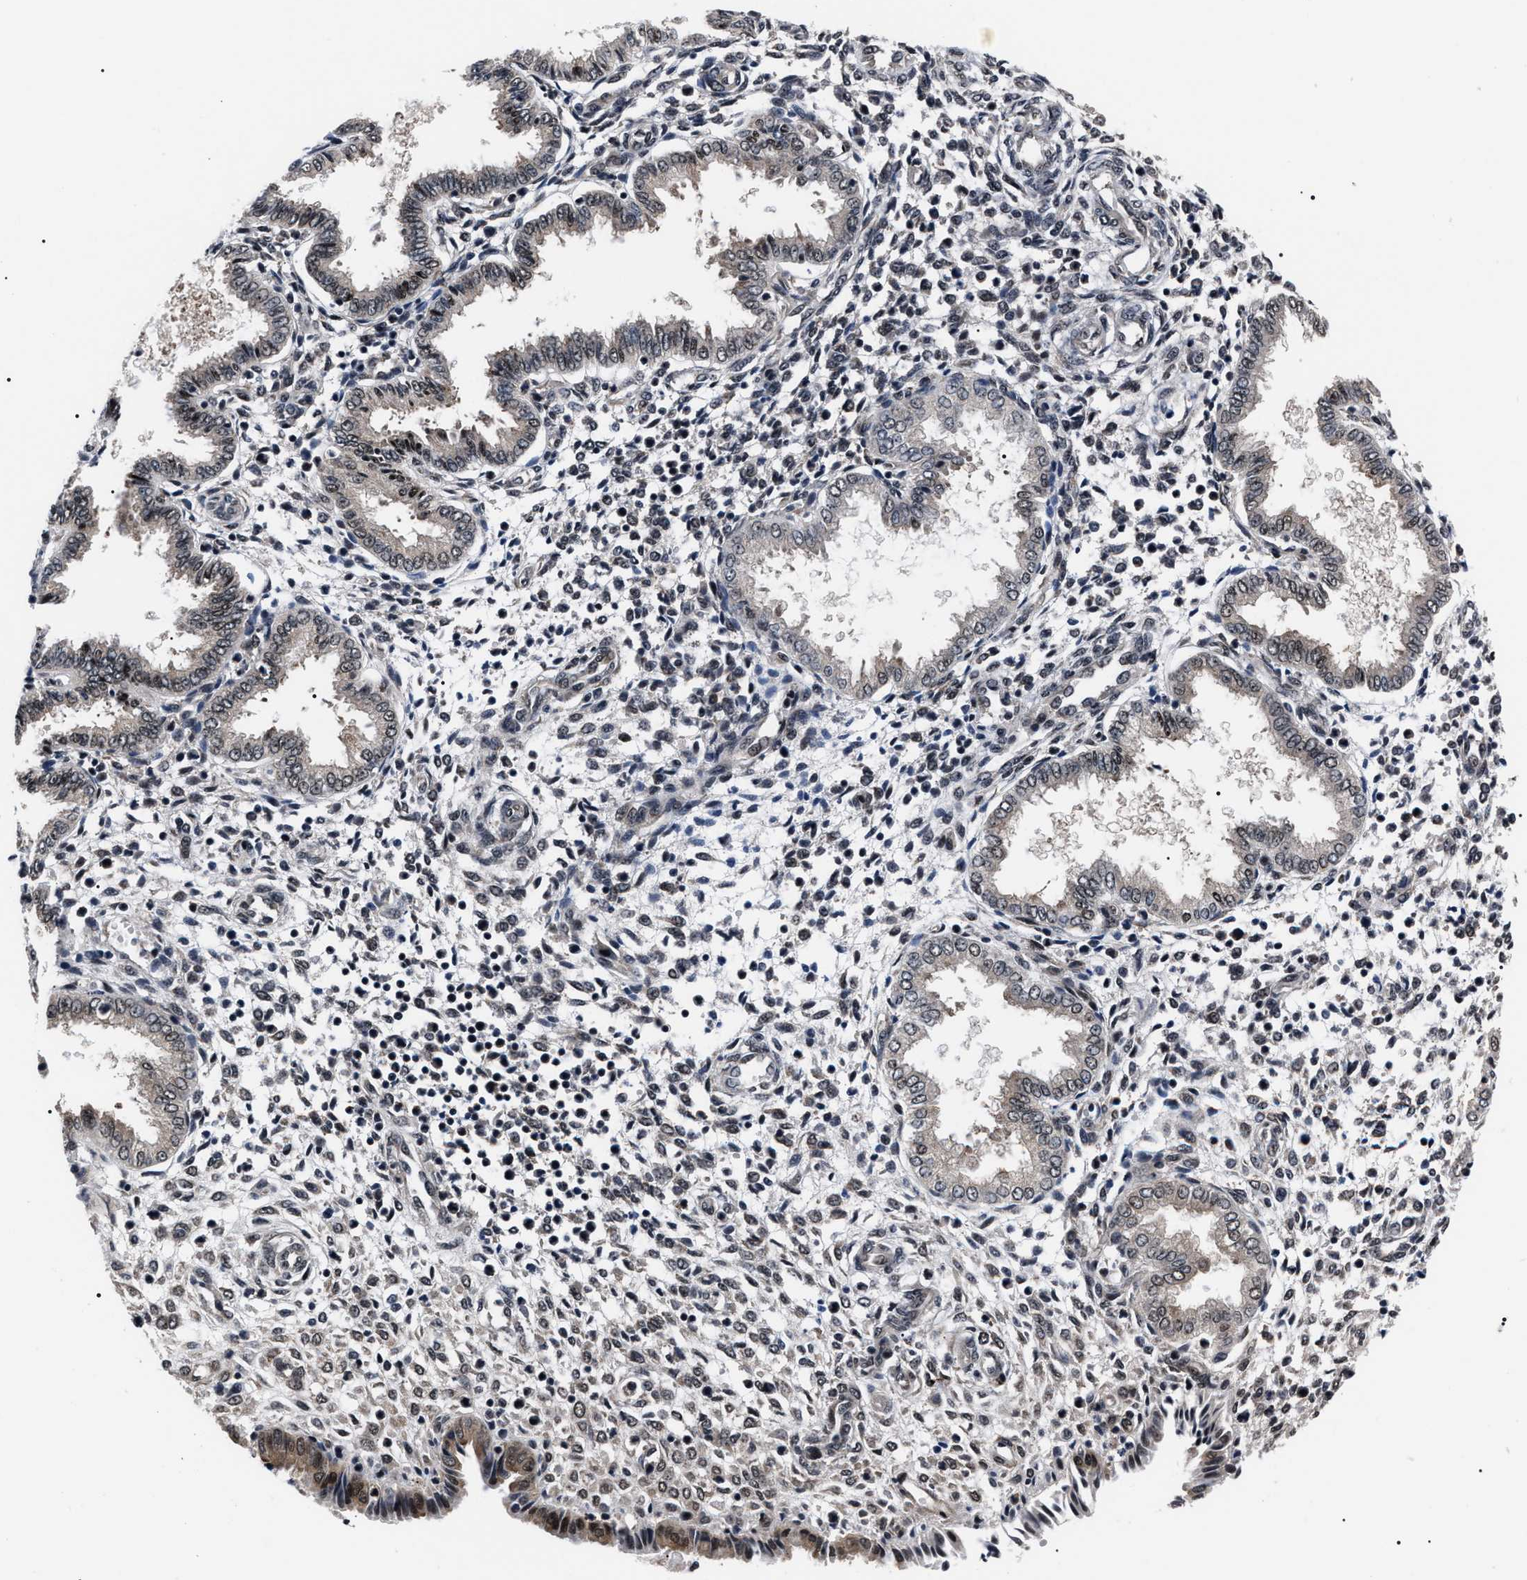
{"staining": {"intensity": "moderate", "quantity": "25%-75%", "location": "nuclear"}, "tissue": "endometrium", "cell_type": "Cells in endometrial stroma", "image_type": "normal", "snomed": [{"axis": "morphology", "description": "Normal tissue, NOS"}, {"axis": "topography", "description": "Endometrium"}], "caption": "DAB immunohistochemical staining of normal human endometrium exhibits moderate nuclear protein positivity in about 25%-75% of cells in endometrial stroma.", "gene": "CSNK2A1", "patient": {"sex": "female", "age": 33}}